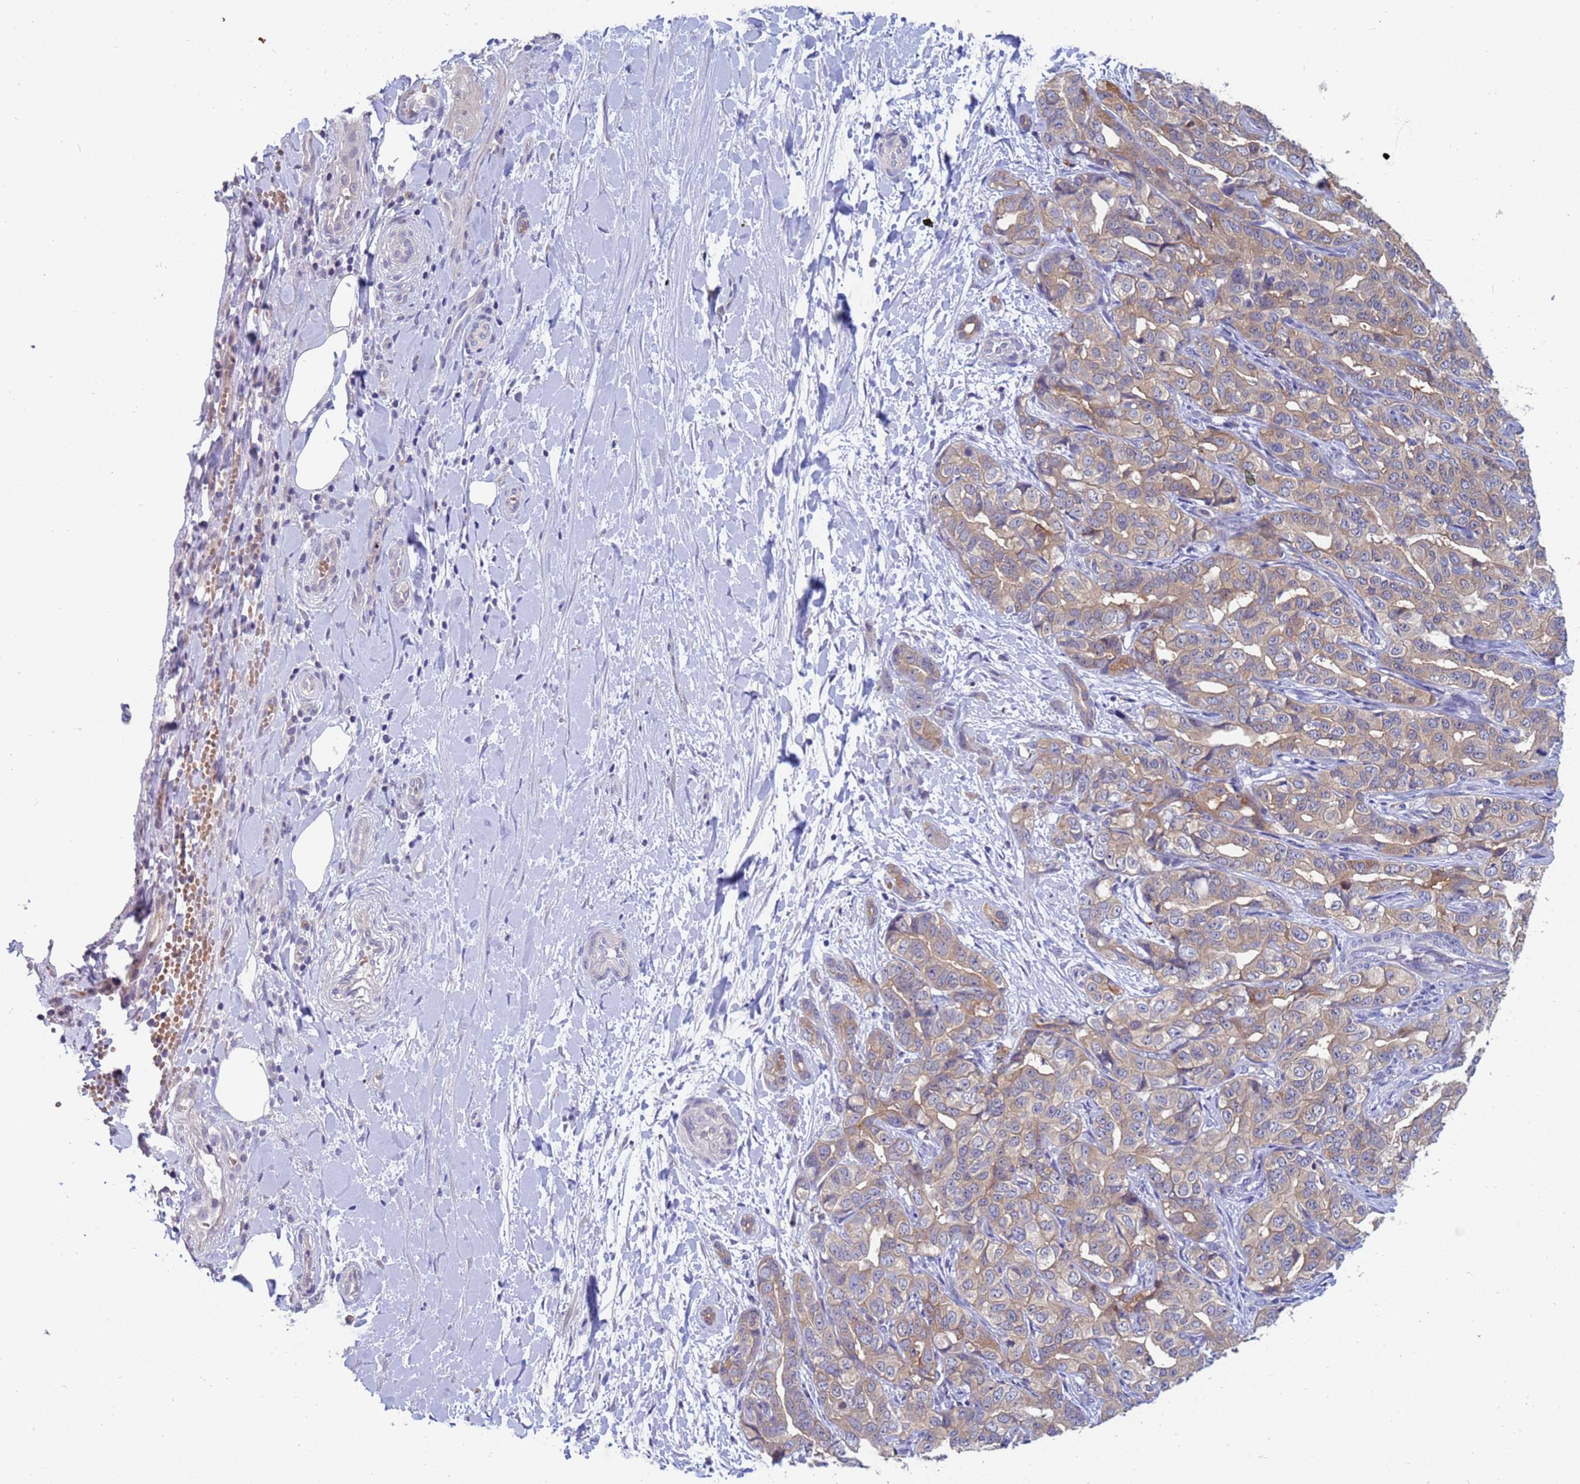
{"staining": {"intensity": "weak", "quantity": ">75%", "location": "cytoplasmic/membranous"}, "tissue": "liver cancer", "cell_type": "Tumor cells", "image_type": "cancer", "snomed": [{"axis": "morphology", "description": "Cholangiocarcinoma"}, {"axis": "topography", "description": "Liver"}], "caption": "Liver cancer (cholangiocarcinoma) stained with DAB immunohistochemistry (IHC) demonstrates low levels of weak cytoplasmic/membranous staining in approximately >75% of tumor cells. (DAB (3,3'-diaminobenzidine) = brown stain, brightfield microscopy at high magnification).", "gene": "TTLL11", "patient": {"sex": "male", "age": 59}}